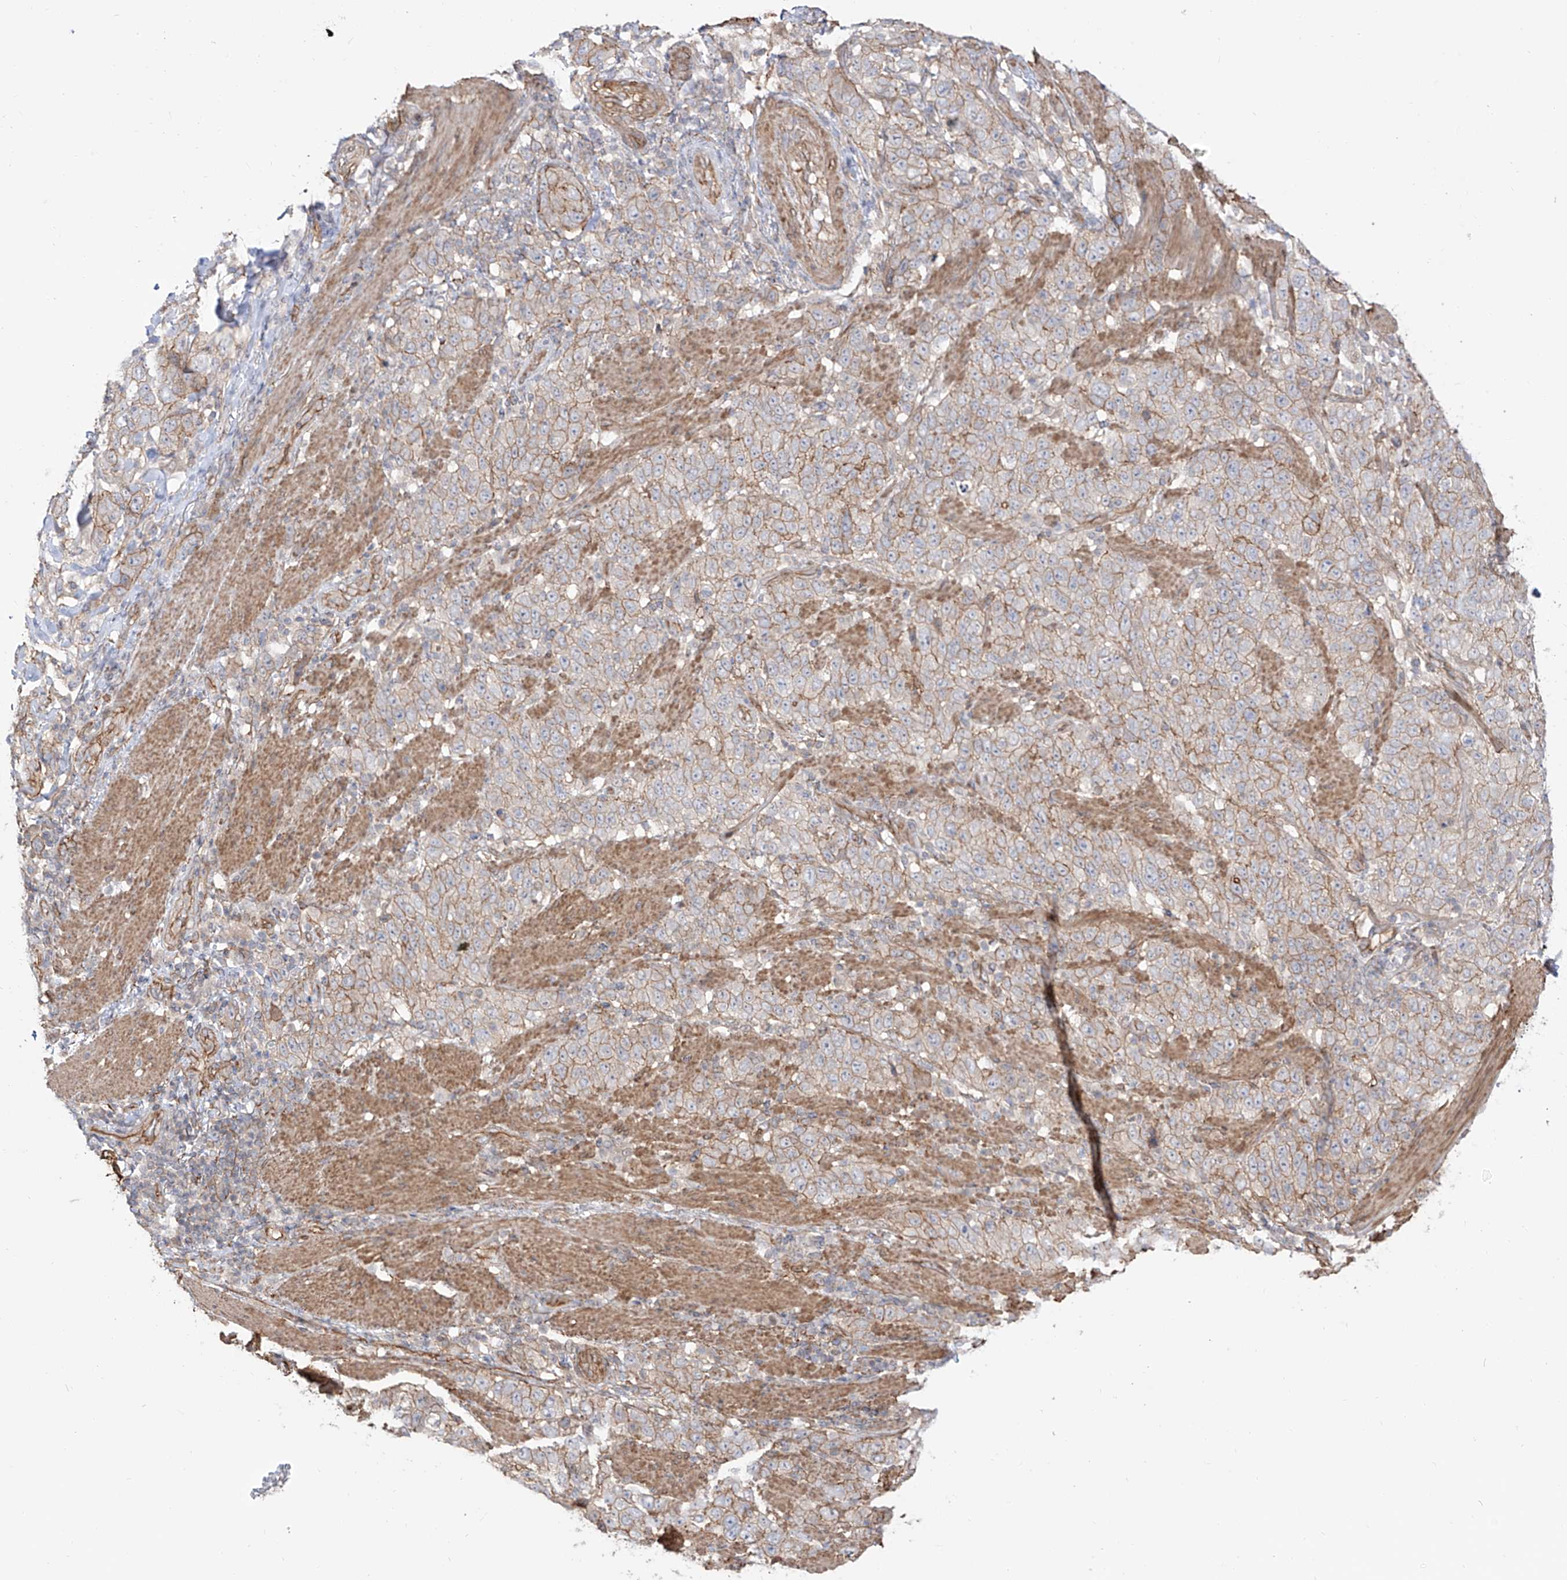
{"staining": {"intensity": "moderate", "quantity": "<25%", "location": "cytoplasmic/membranous"}, "tissue": "stomach cancer", "cell_type": "Tumor cells", "image_type": "cancer", "snomed": [{"axis": "morphology", "description": "Adenocarcinoma, NOS"}, {"axis": "topography", "description": "Stomach"}], "caption": "Approximately <25% of tumor cells in human stomach cancer (adenocarcinoma) reveal moderate cytoplasmic/membranous protein positivity as visualized by brown immunohistochemical staining.", "gene": "ZNF180", "patient": {"sex": "male", "age": 48}}